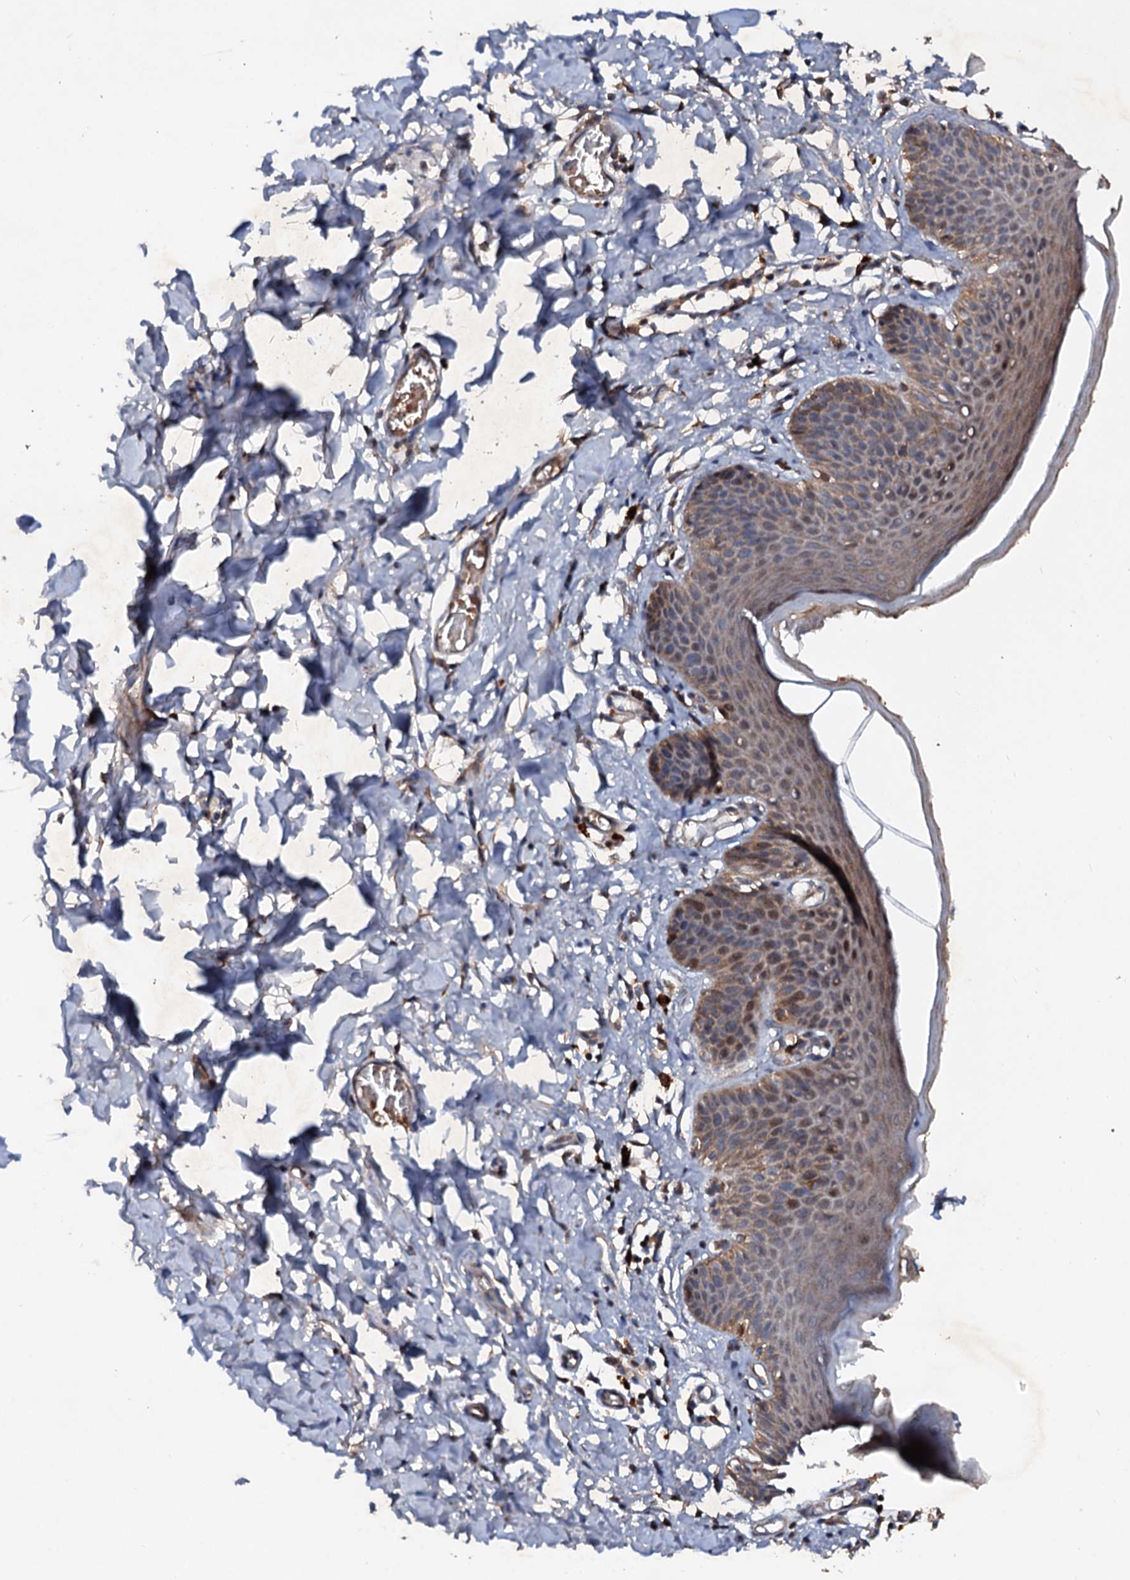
{"staining": {"intensity": "moderate", "quantity": "25%-75%", "location": "cytoplasmic/membranous,nuclear"}, "tissue": "skin", "cell_type": "Epidermal cells", "image_type": "normal", "snomed": [{"axis": "morphology", "description": "Normal tissue, NOS"}, {"axis": "topography", "description": "Vulva"}], "caption": "Epidermal cells demonstrate medium levels of moderate cytoplasmic/membranous,nuclear expression in approximately 25%-75% of cells in unremarkable skin. (DAB (3,3'-diaminobenzidine) = brown stain, brightfield microscopy at high magnification).", "gene": "EXTL1", "patient": {"sex": "female", "age": 66}}